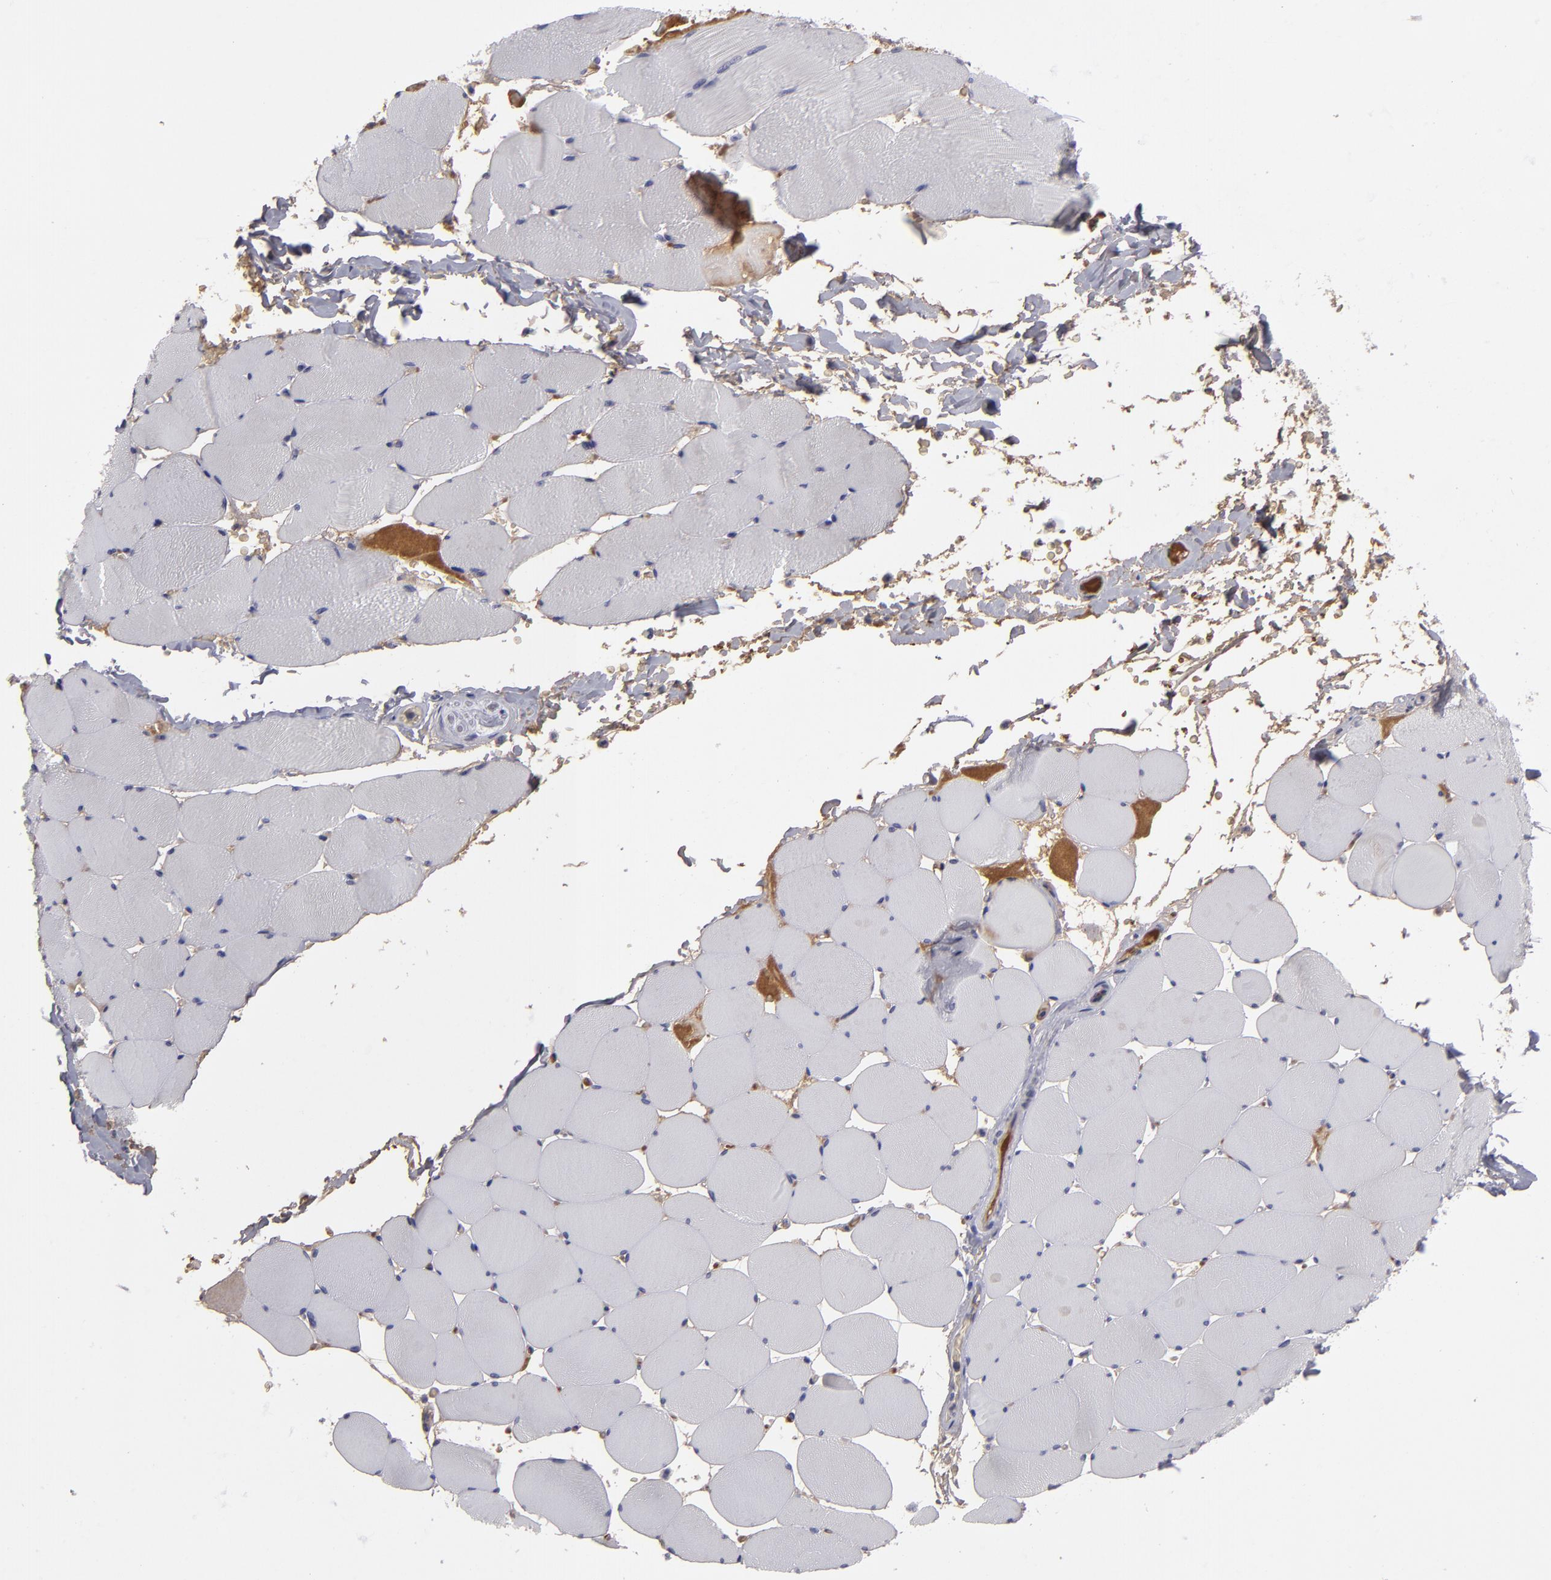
{"staining": {"intensity": "negative", "quantity": "none", "location": "none"}, "tissue": "skeletal muscle", "cell_type": "Myocytes", "image_type": "normal", "snomed": [{"axis": "morphology", "description": "Normal tissue, NOS"}, {"axis": "topography", "description": "Skeletal muscle"}], "caption": "A micrograph of human skeletal muscle is negative for staining in myocytes. The staining is performed using DAB (3,3'-diaminobenzidine) brown chromogen with nuclei counter-stained in using hematoxylin.", "gene": "ITIH4", "patient": {"sex": "male", "age": 62}}